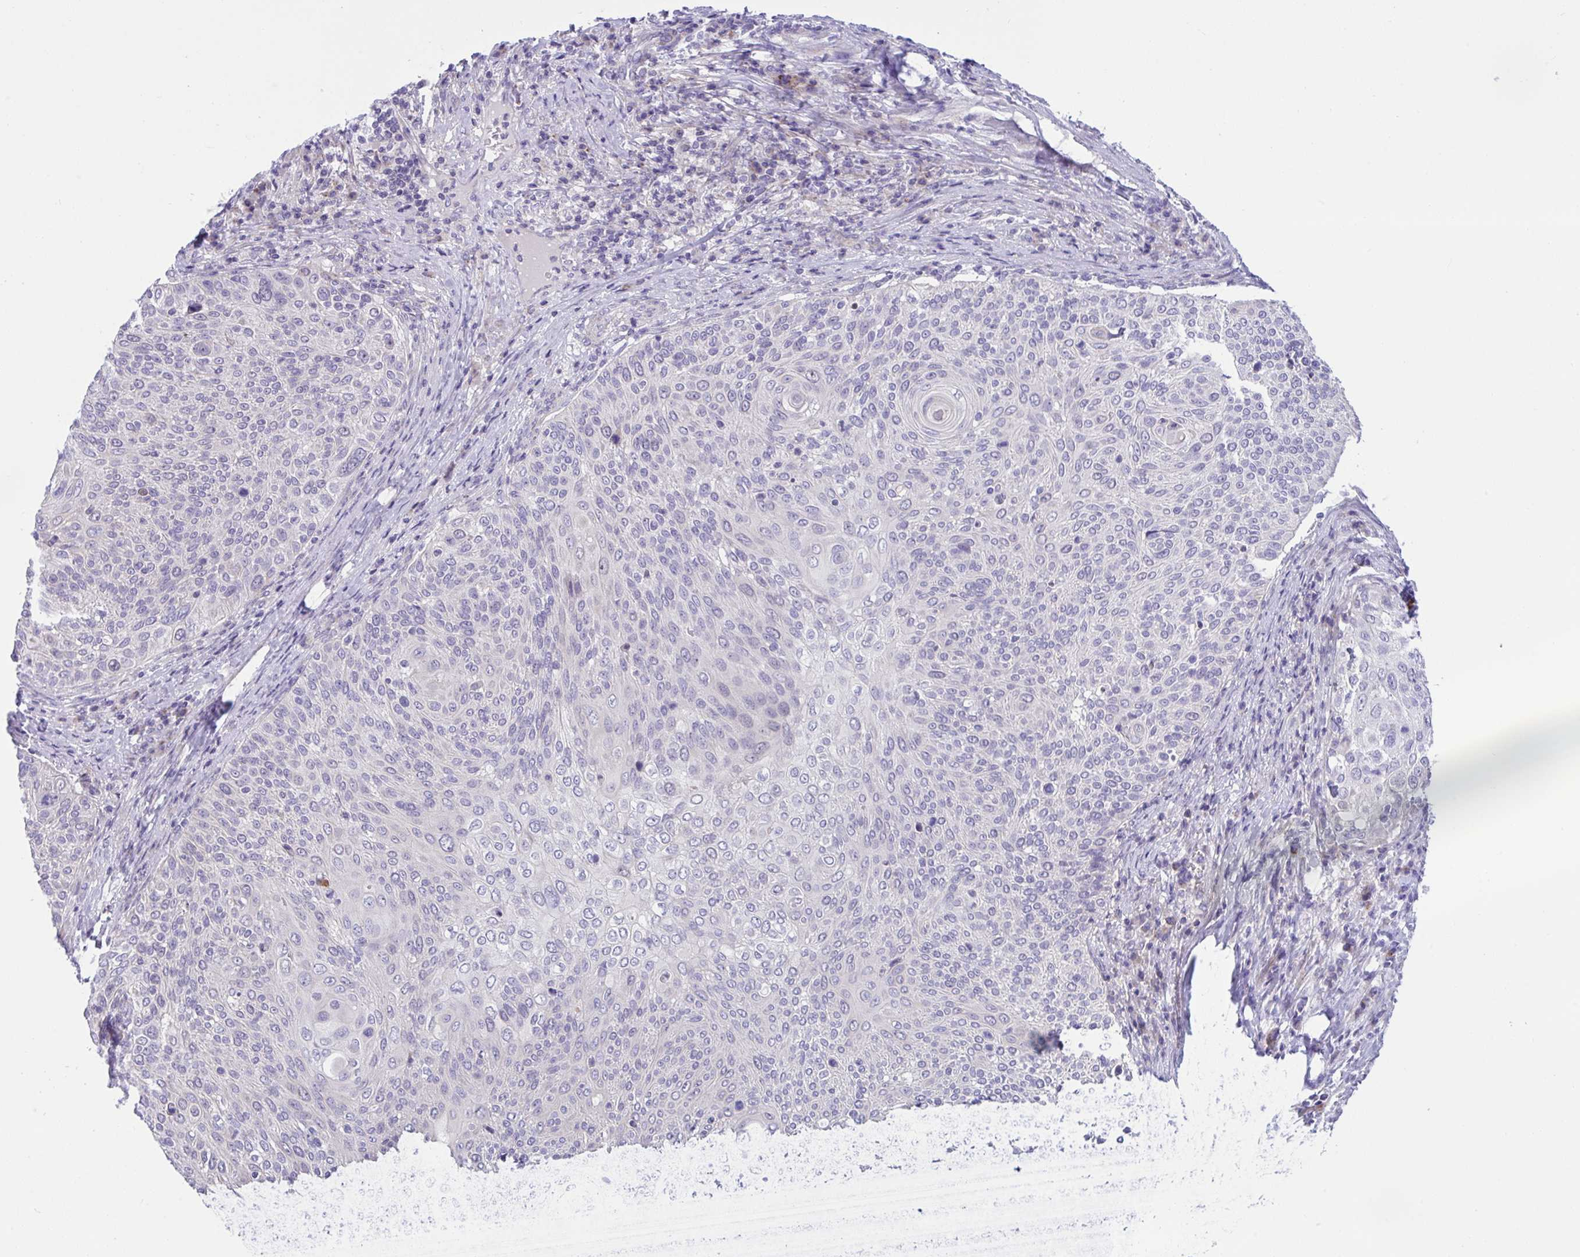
{"staining": {"intensity": "negative", "quantity": "none", "location": "none"}, "tissue": "cervical cancer", "cell_type": "Tumor cells", "image_type": "cancer", "snomed": [{"axis": "morphology", "description": "Squamous cell carcinoma, NOS"}, {"axis": "topography", "description": "Cervix"}], "caption": "DAB (3,3'-diaminobenzidine) immunohistochemical staining of cervical squamous cell carcinoma reveals no significant positivity in tumor cells.", "gene": "DTX3", "patient": {"sex": "female", "age": 31}}